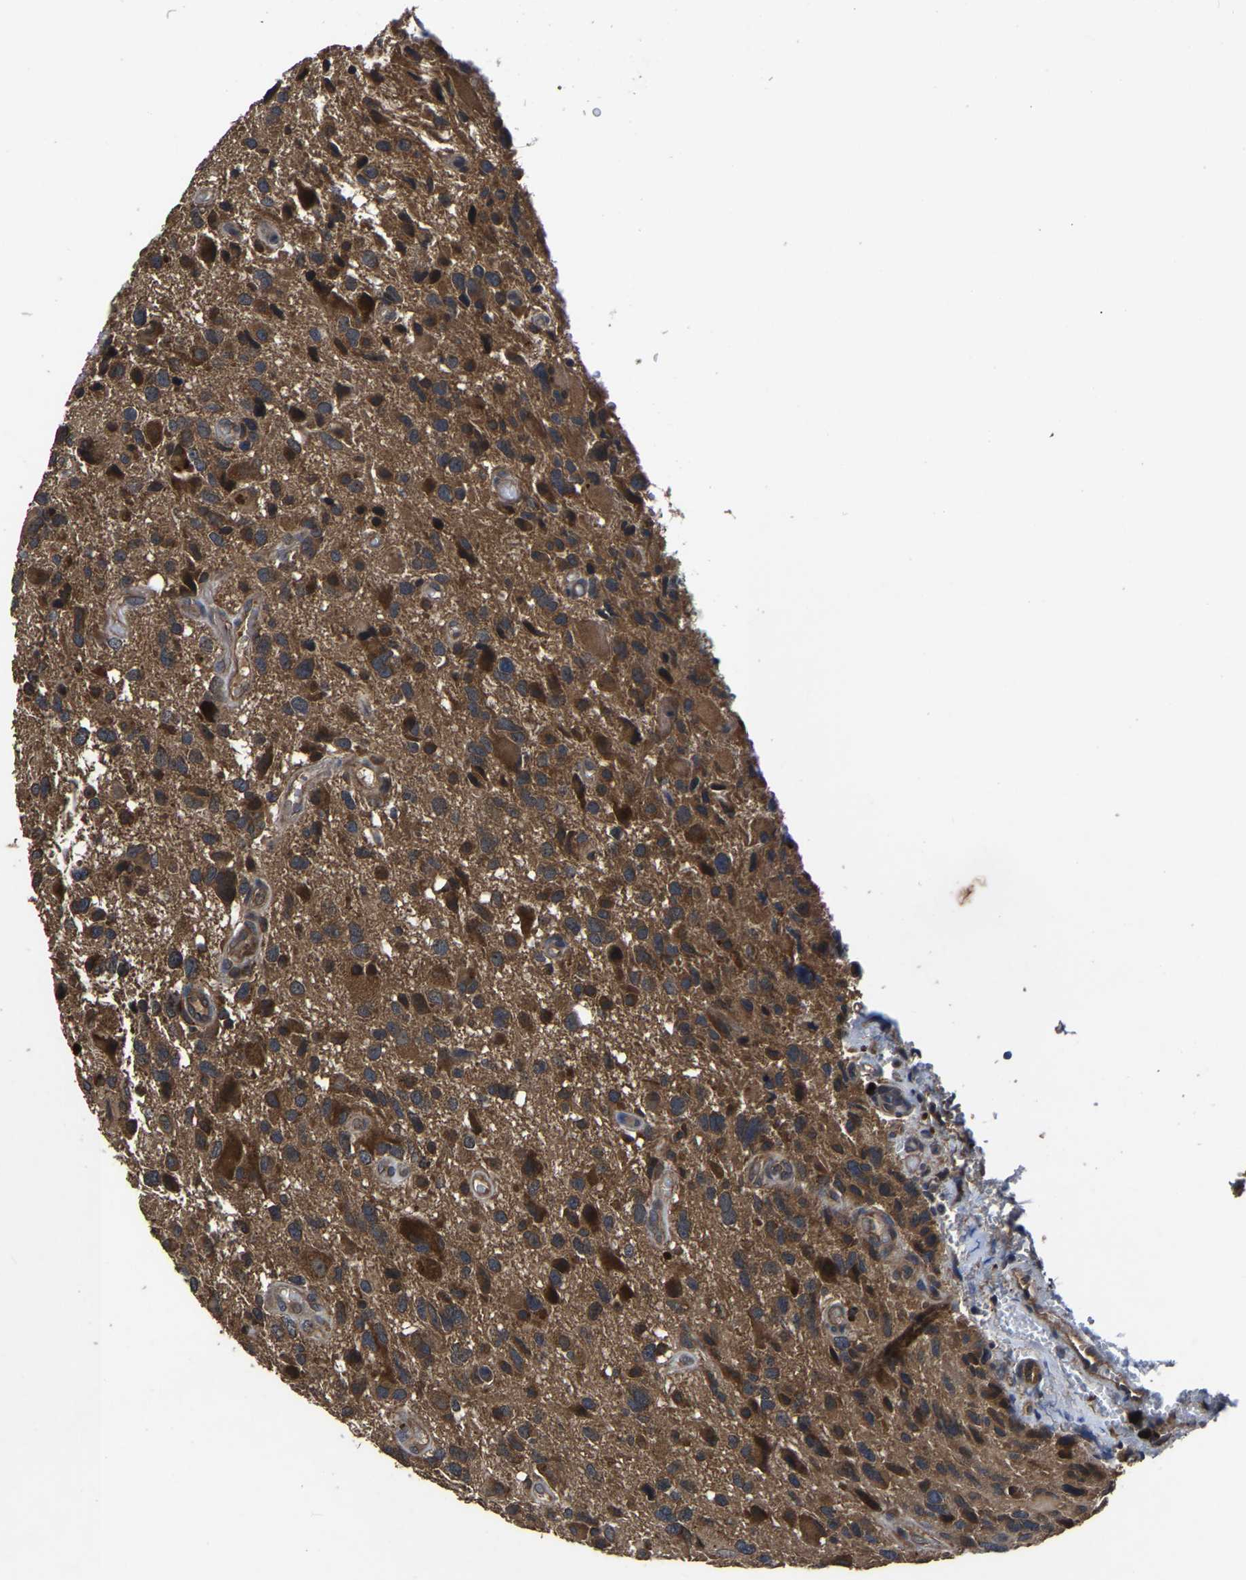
{"staining": {"intensity": "moderate", "quantity": ">75%", "location": "cytoplasmic/membranous"}, "tissue": "glioma", "cell_type": "Tumor cells", "image_type": "cancer", "snomed": [{"axis": "morphology", "description": "Glioma, malignant, High grade"}, {"axis": "topography", "description": "Brain"}], "caption": "Protein analysis of glioma tissue reveals moderate cytoplasmic/membranous expression in about >75% of tumor cells. (DAB IHC, brown staining for protein, blue staining for nuclei).", "gene": "CRYZL1", "patient": {"sex": "male", "age": 33}}